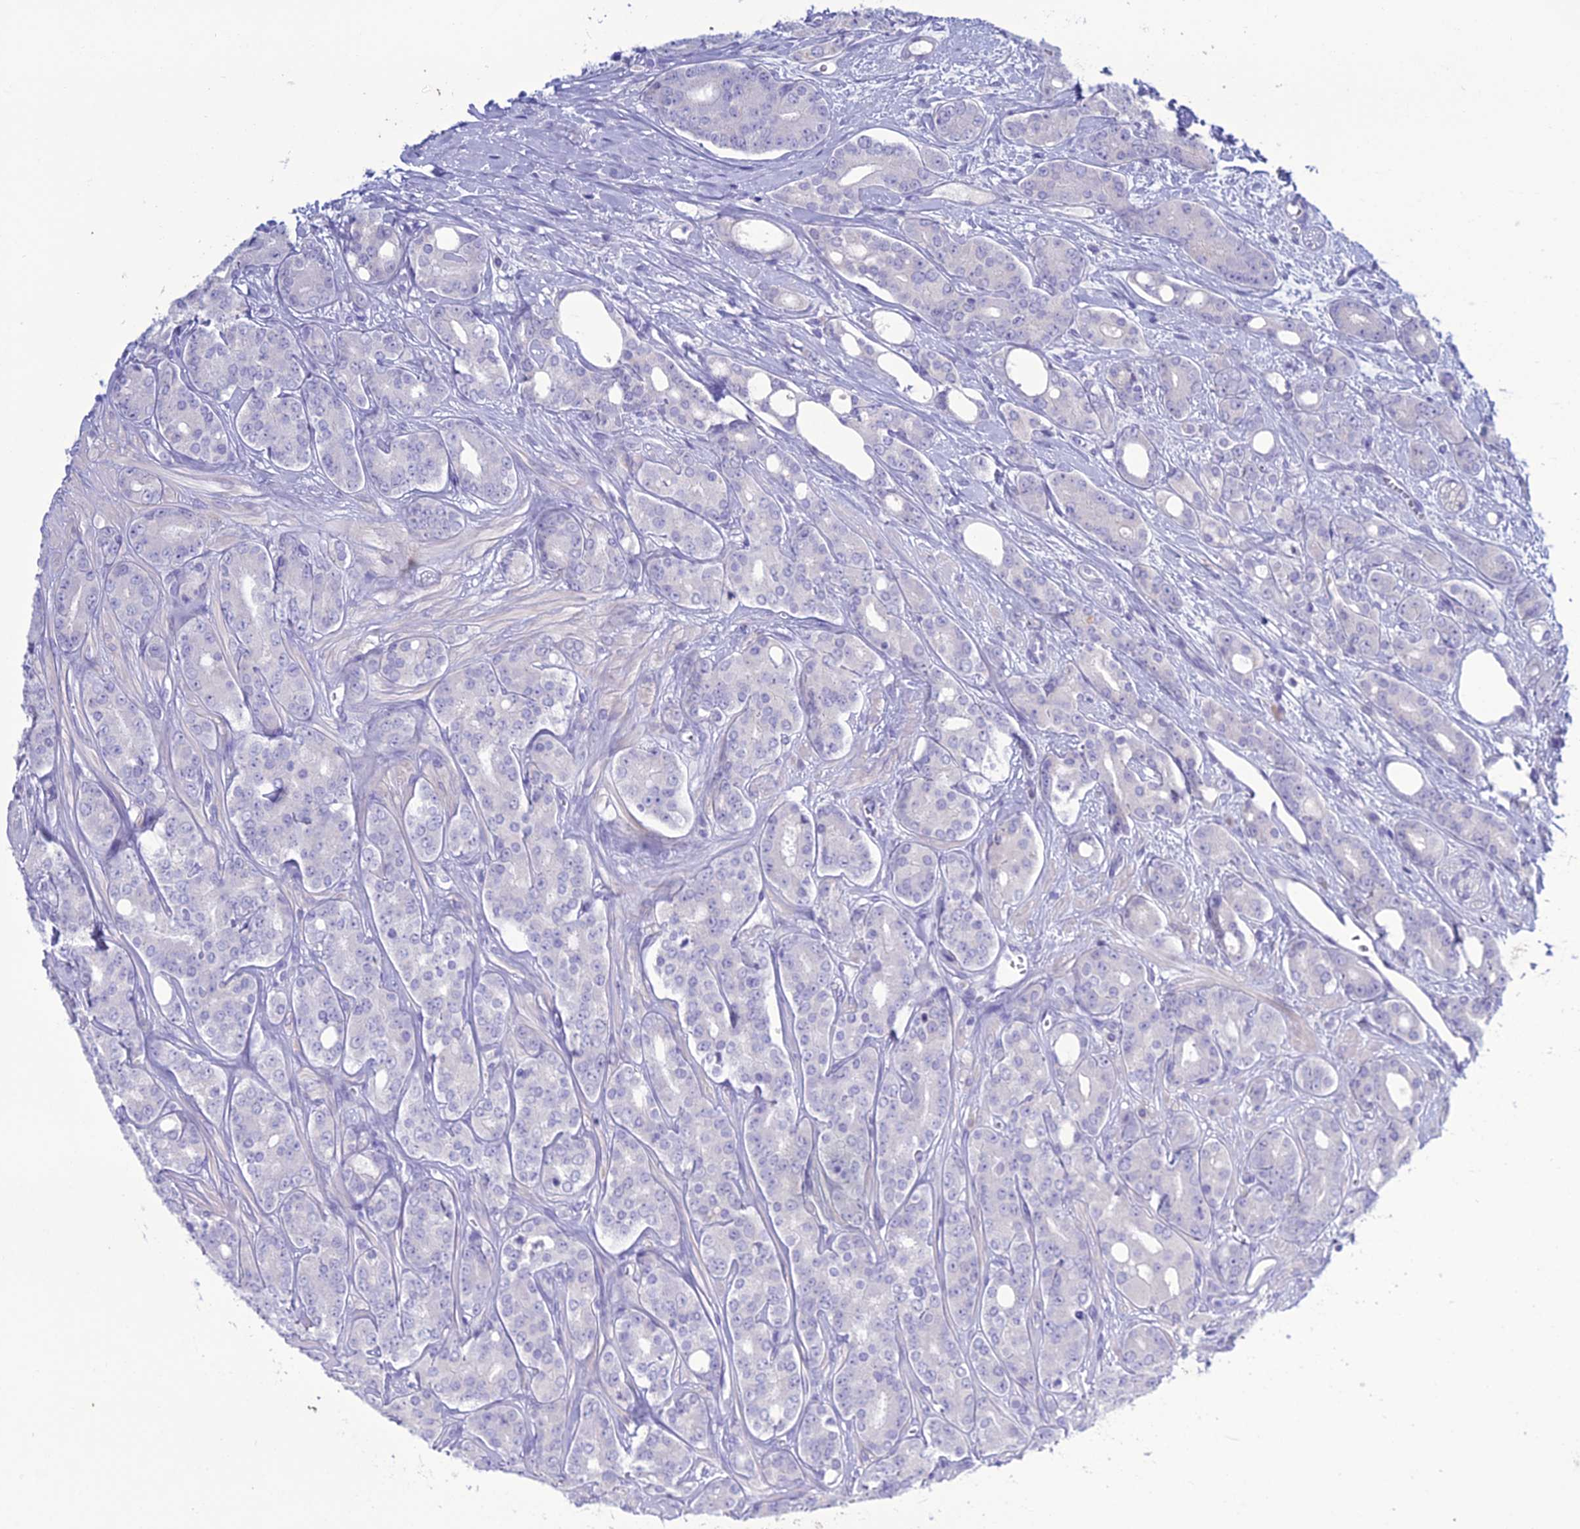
{"staining": {"intensity": "negative", "quantity": "none", "location": "none"}, "tissue": "prostate cancer", "cell_type": "Tumor cells", "image_type": "cancer", "snomed": [{"axis": "morphology", "description": "Adenocarcinoma, High grade"}, {"axis": "topography", "description": "Prostate"}], "caption": "Immunohistochemical staining of prostate cancer (adenocarcinoma (high-grade)) reveals no significant expression in tumor cells.", "gene": "CLEC2L", "patient": {"sex": "male", "age": 62}}